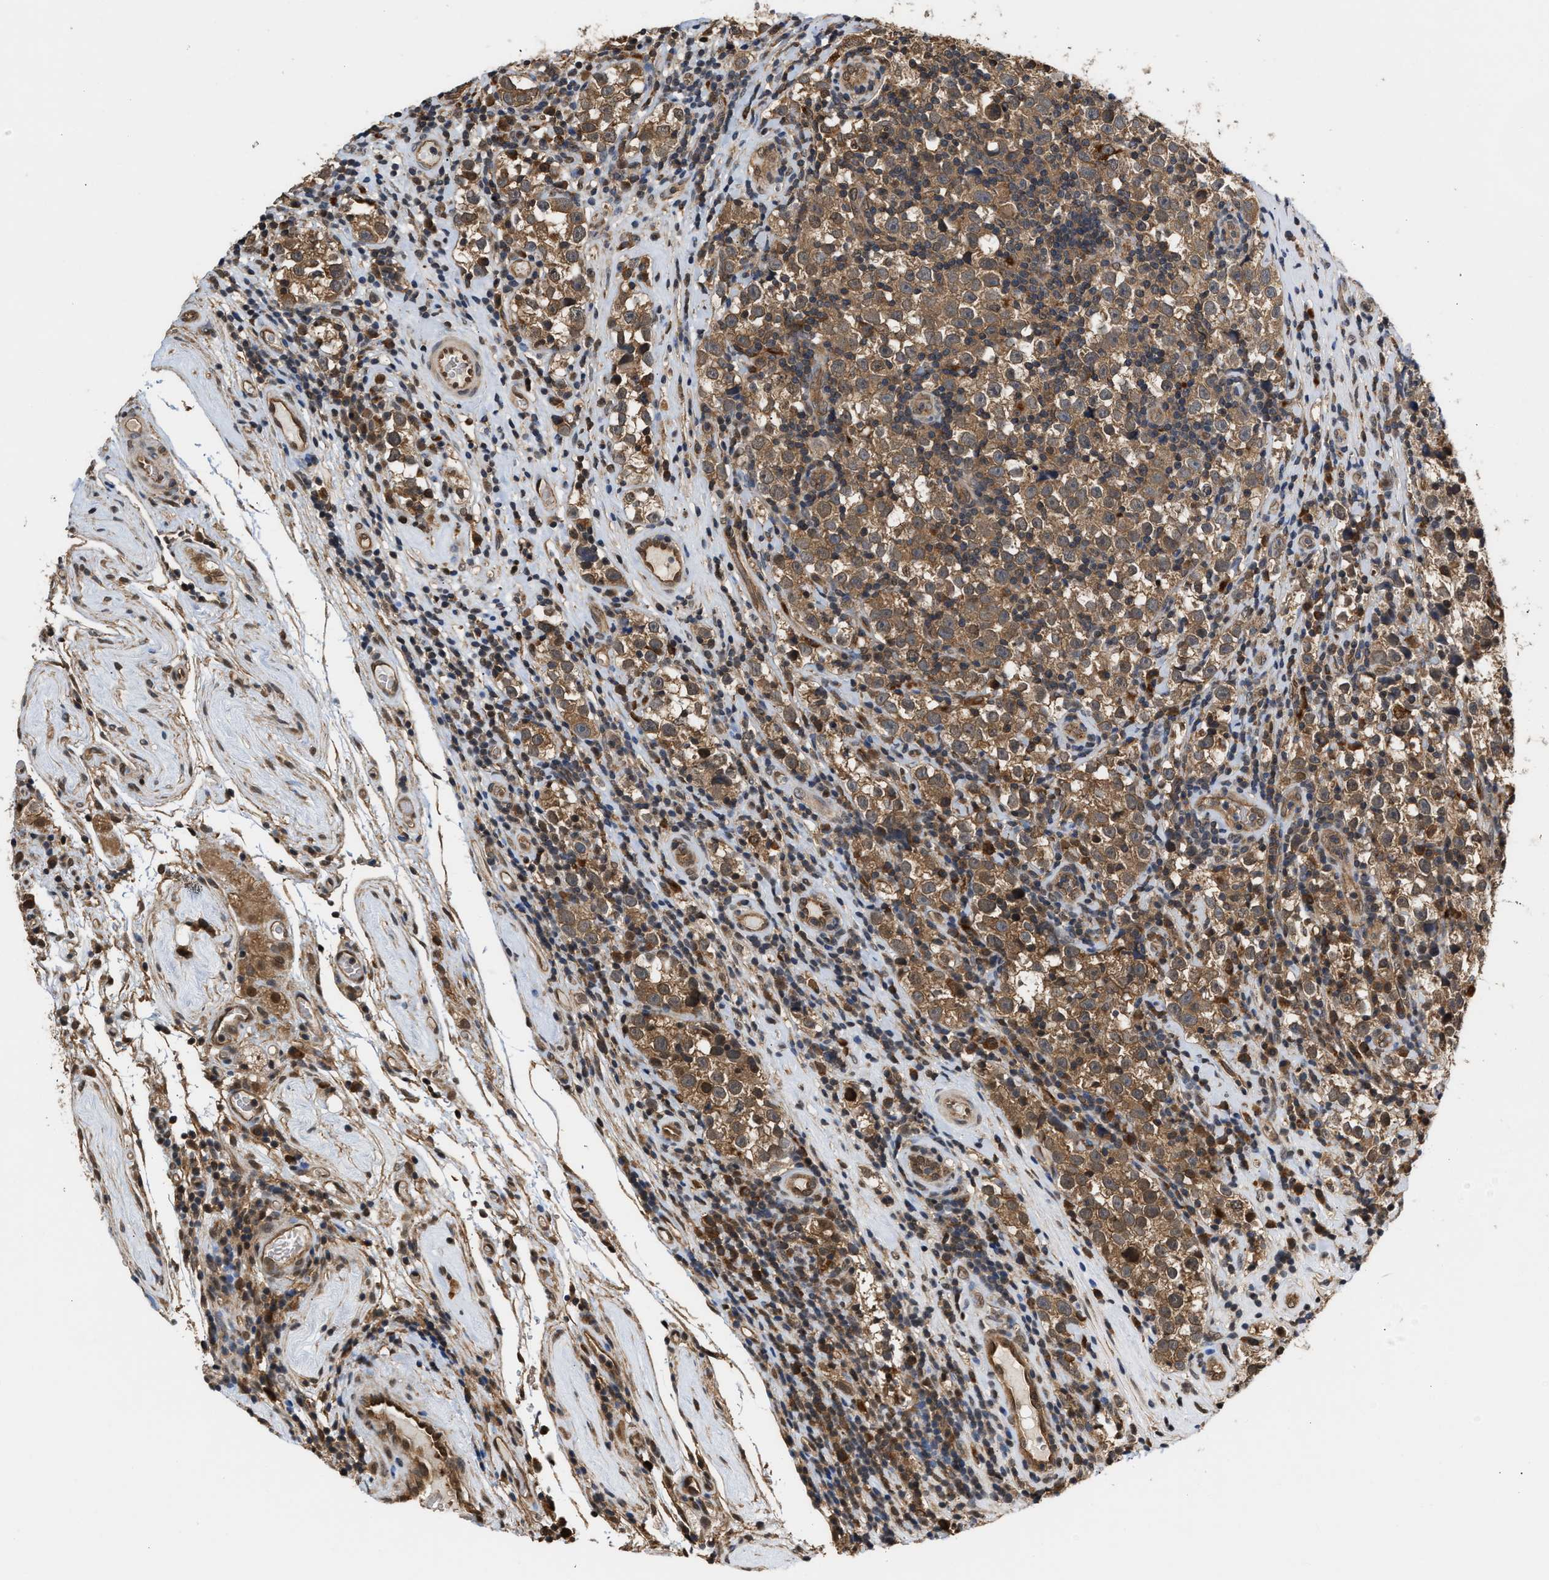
{"staining": {"intensity": "moderate", "quantity": ">75%", "location": "cytoplasmic/membranous"}, "tissue": "testis cancer", "cell_type": "Tumor cells", "image_type": "cancer", "snomed": [{"axis": "morphology", "description": "Normal tissue, NOS"}, {"axis": "morphology", "description": "Seminoma, NOS"}, {"axis": "topography", "description": "Testis"}], "caption": "A medium amount of moderate cytoplasmic/membranous staining is seen in about >75% of tumor cells in testis cancer (seminoma) tissue. (DAB (3,3'-diaminobenzidine) IHC, brown staining for protein, blue staining for nuclei).", "gene": "SCAI", "patient": {"sex": "male", "age": 43}}